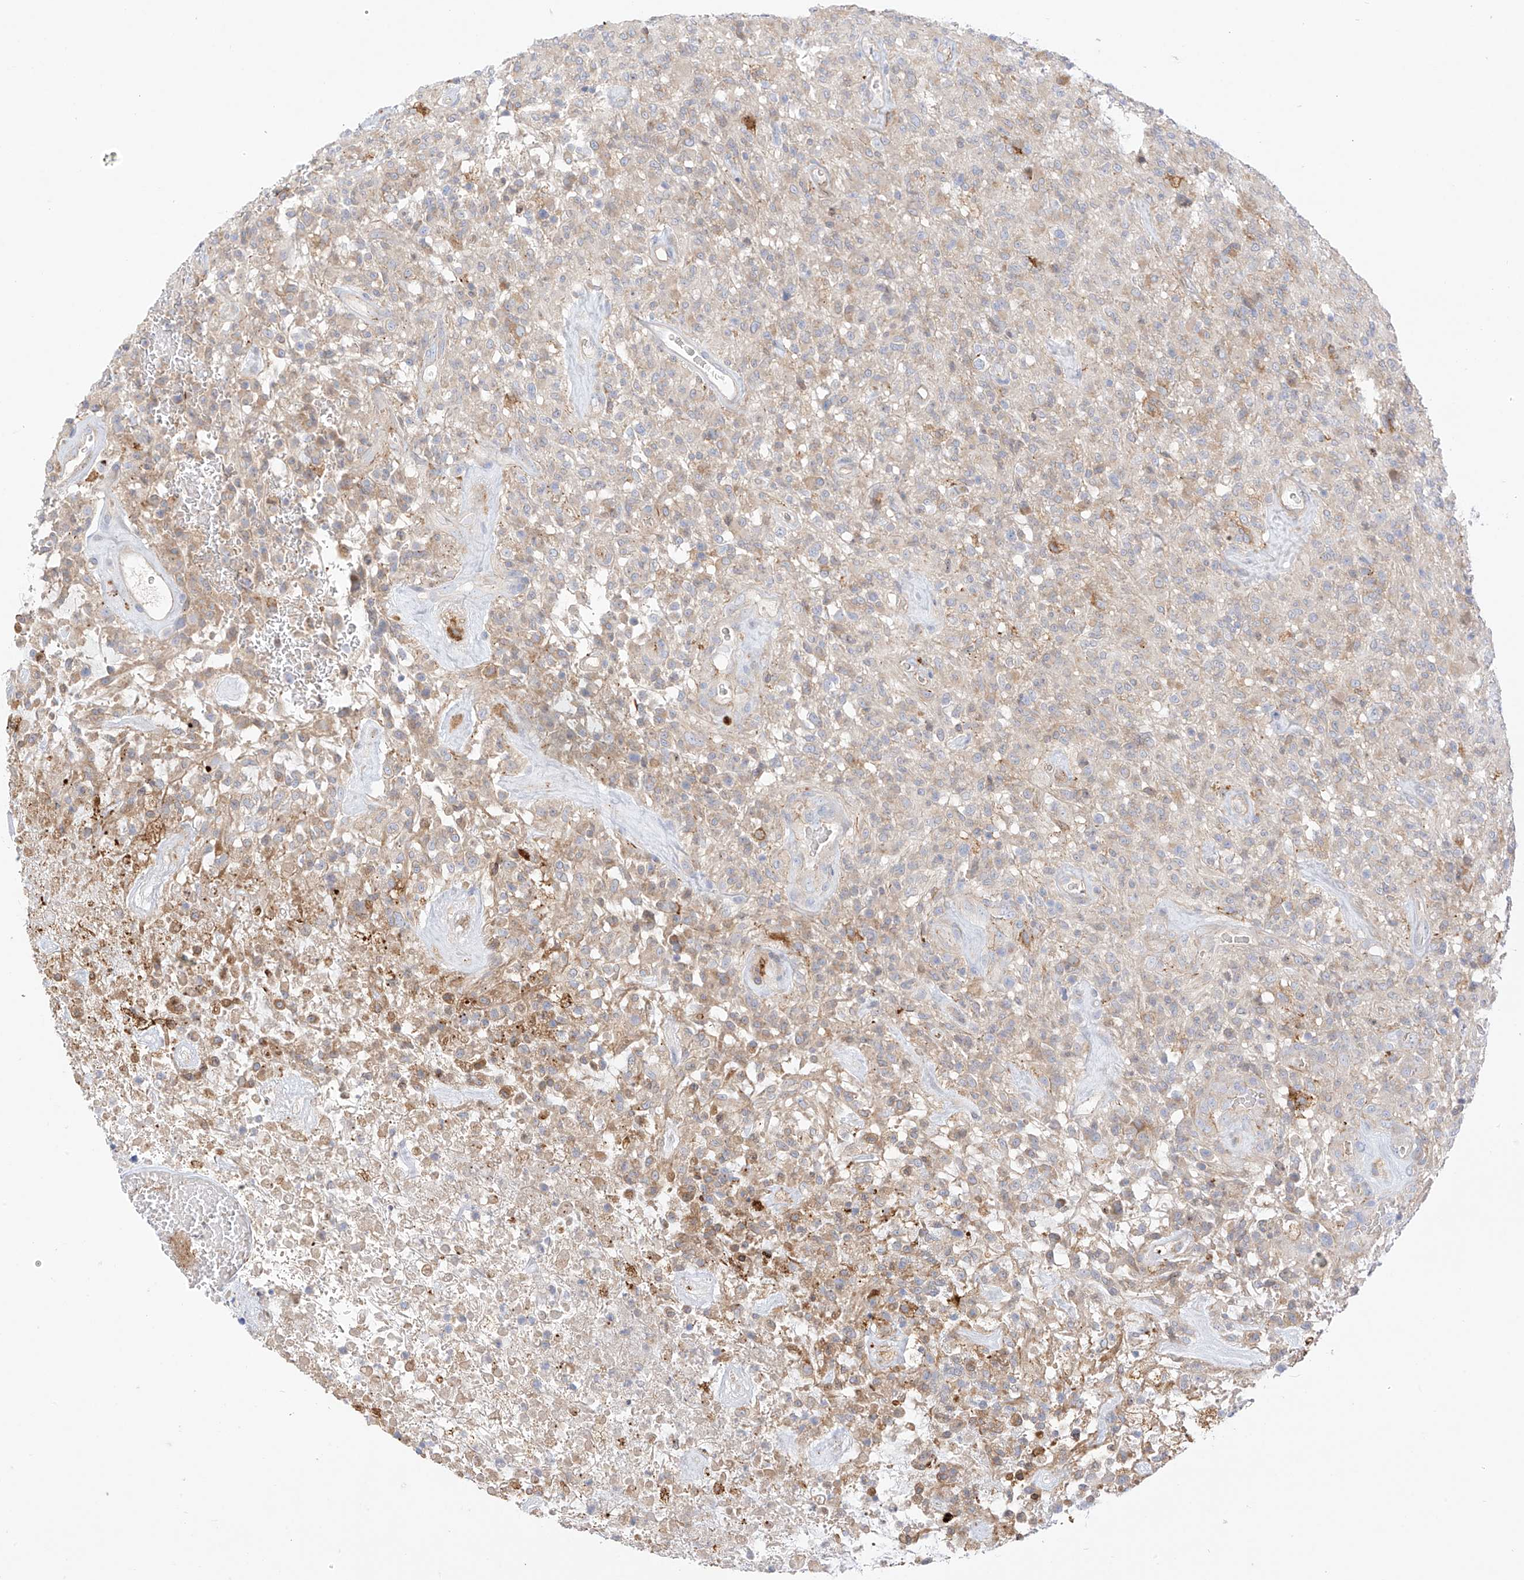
{"staining": {"intensity": "negative", "quantity": "none", "location": "none"}, "tissue": "glioma", "cell_type": "Tumor cells", "image_type": "cancer", "snomed": [{"axis": "morphology", "description": "Glioma, malignant, High grade"}, {"axis": "topography", "description": "Brain"}], "caption": "A photomicrograph of glioma stained for a protein demonstrates no brown staining in tumor cells. (Stains: DAB immunohistochemistry with hematoxylin counter stain, Microscopy: brightfield microscopy at high magnification).", "gene": "PCYOX1", "patient": {"sex": "female", "age": 57}}